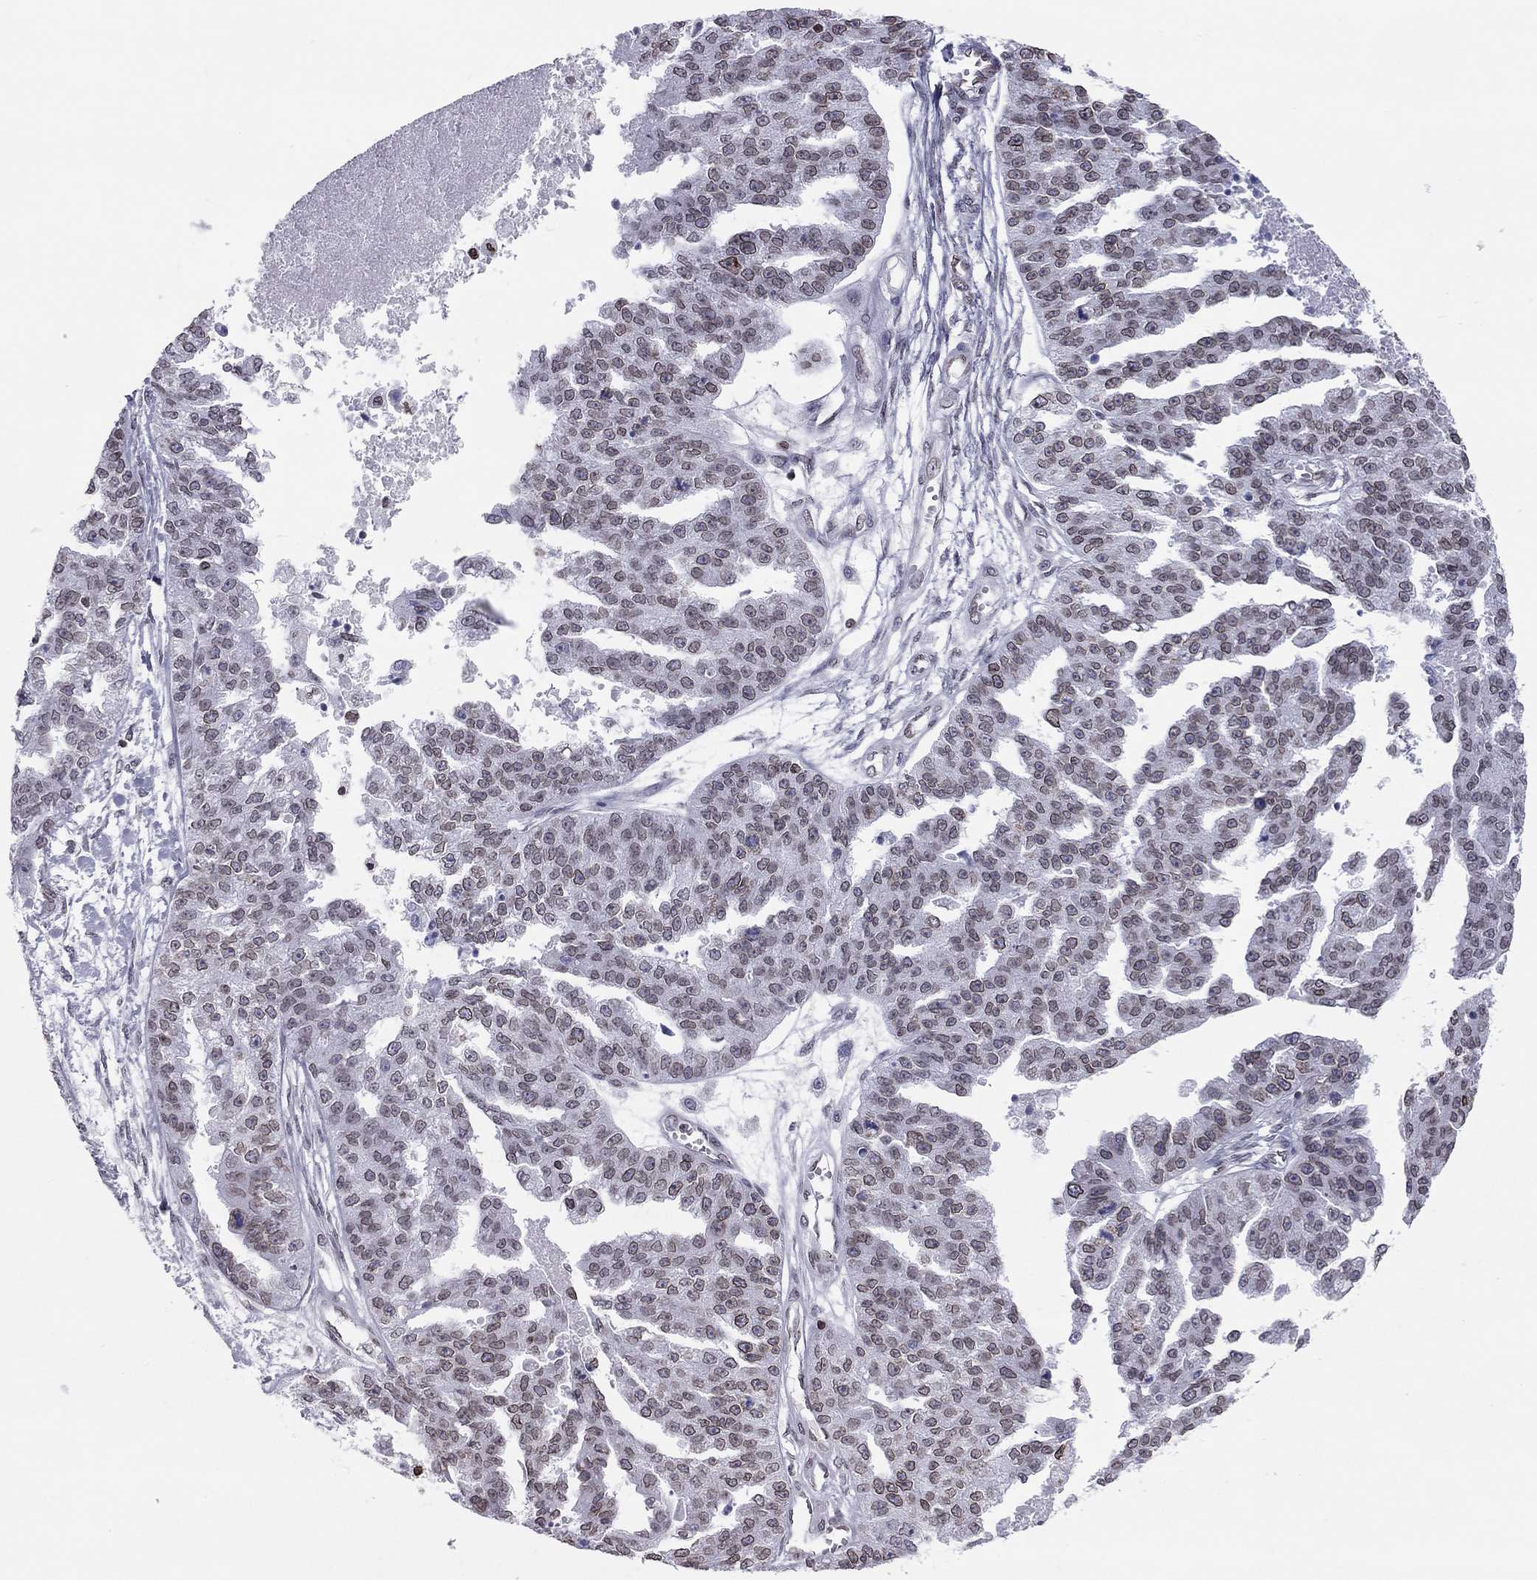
{"staining": {"intensity": "weak", "quantity": ">75%", "location": "cytoplasmic/membranous,nuclear"}, "tissue": "ovarian cancer", "cell_type": "Tumor cells", "image_type": "cancer", "snomed": [{"axis": "morphology", "description": "Cystadenocarcinoma, serous, NOS"}, {"axis": "topography", "description": "Ovary"}], "caption": "Protein staining demonstrates weak cytoplasmic/membranous and nuclear staining in about >75% of tumor cells in serous cystadenocarcinoma (ovarian).", "gene": "ESPL1", "patient": {"sex": "female", "age": 58}}